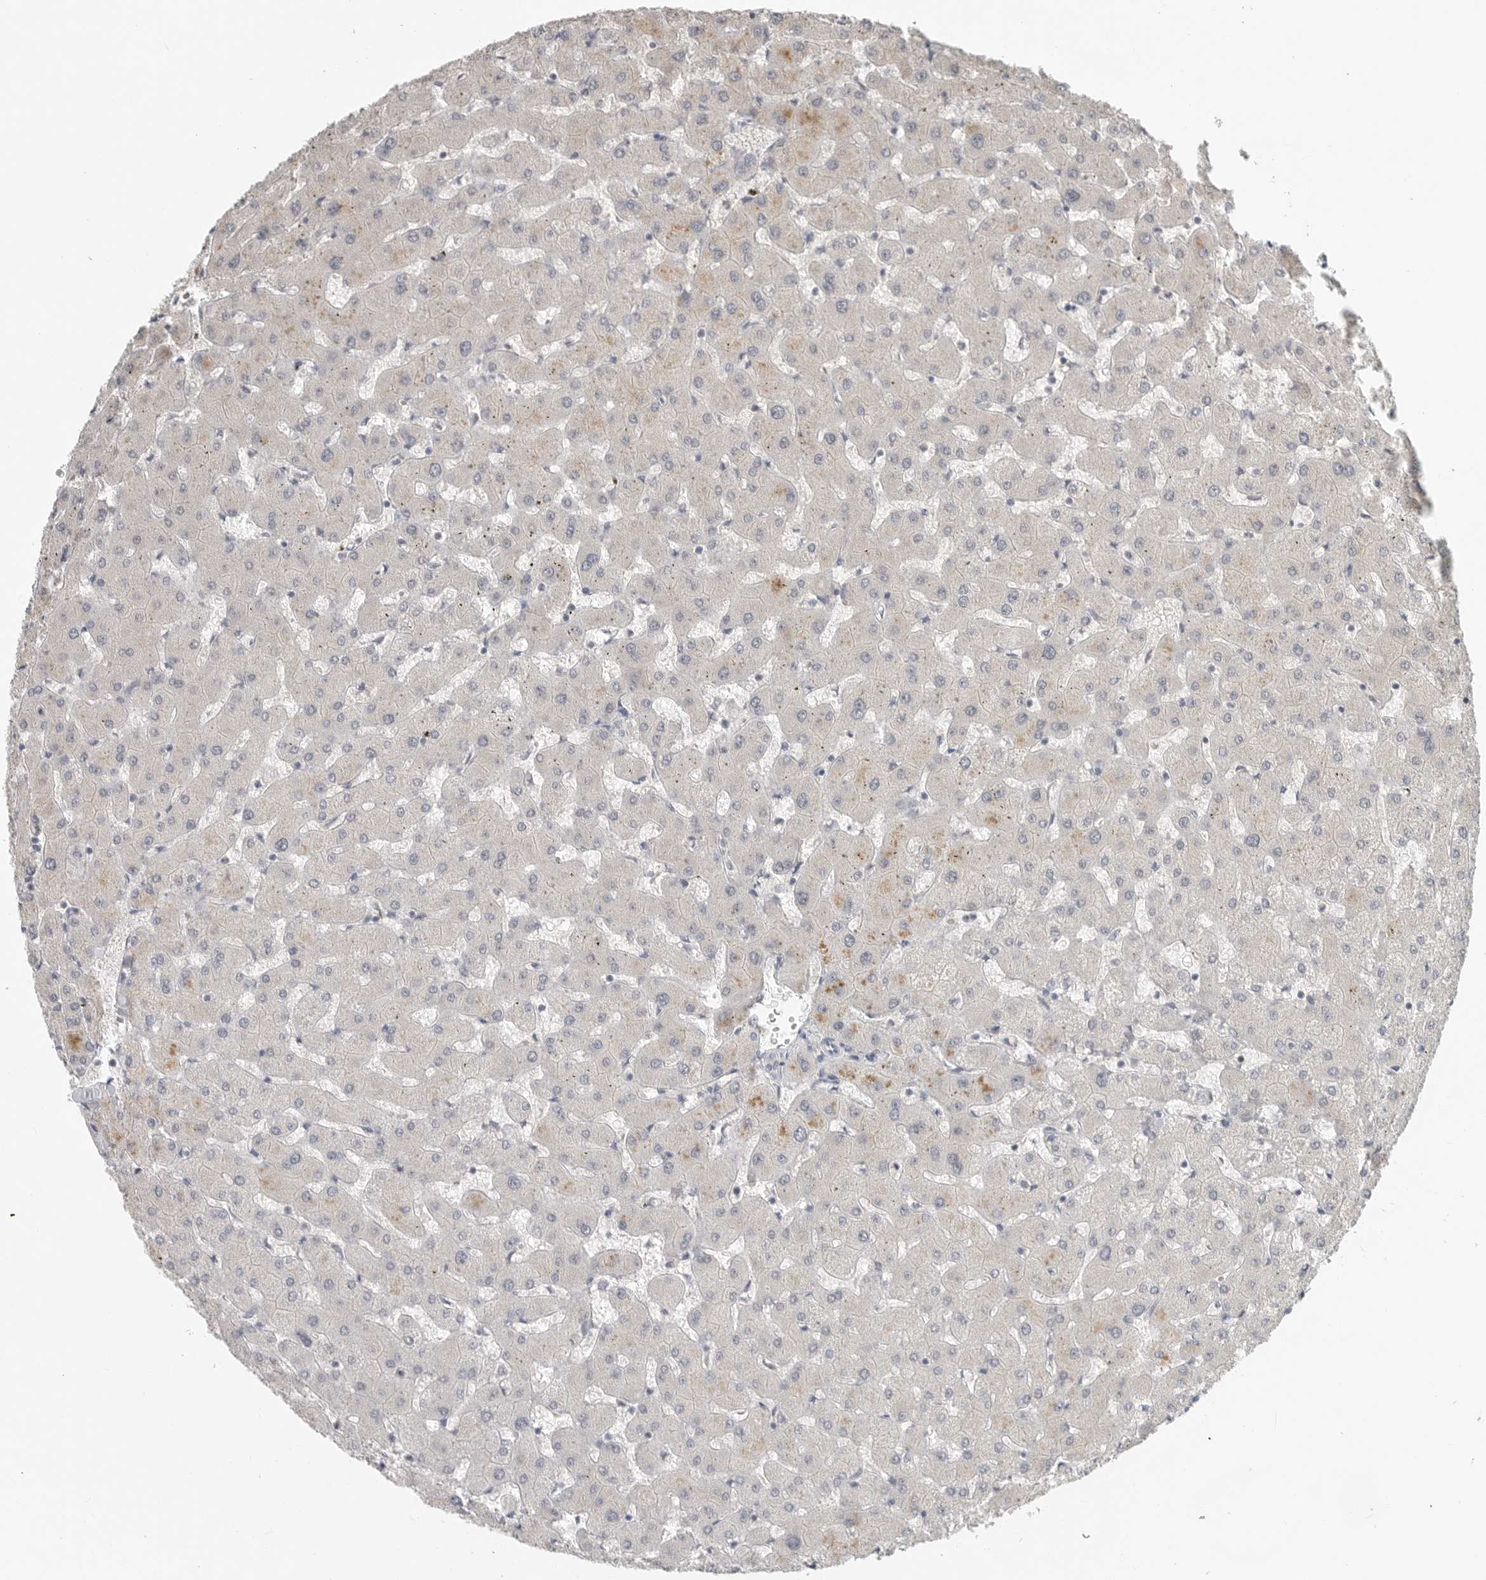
{"staining": {"intensity": "negative", "quantity": "none", "location": "none"}, "tissue": "liver", "cell_type": "Cholangiocytes", "image_type": "normal", "snomed": [{"axis": "morphology", "description": "Normal tissue, NOS"}, {"axis": "topography", "description": "Liver"}], "caption": "The photomicrograph demonstrates no staining of cholangiocytes in unremarkable liver.", "gene": "FOXP3", "patient": {"sex": "female", "age": 63}}